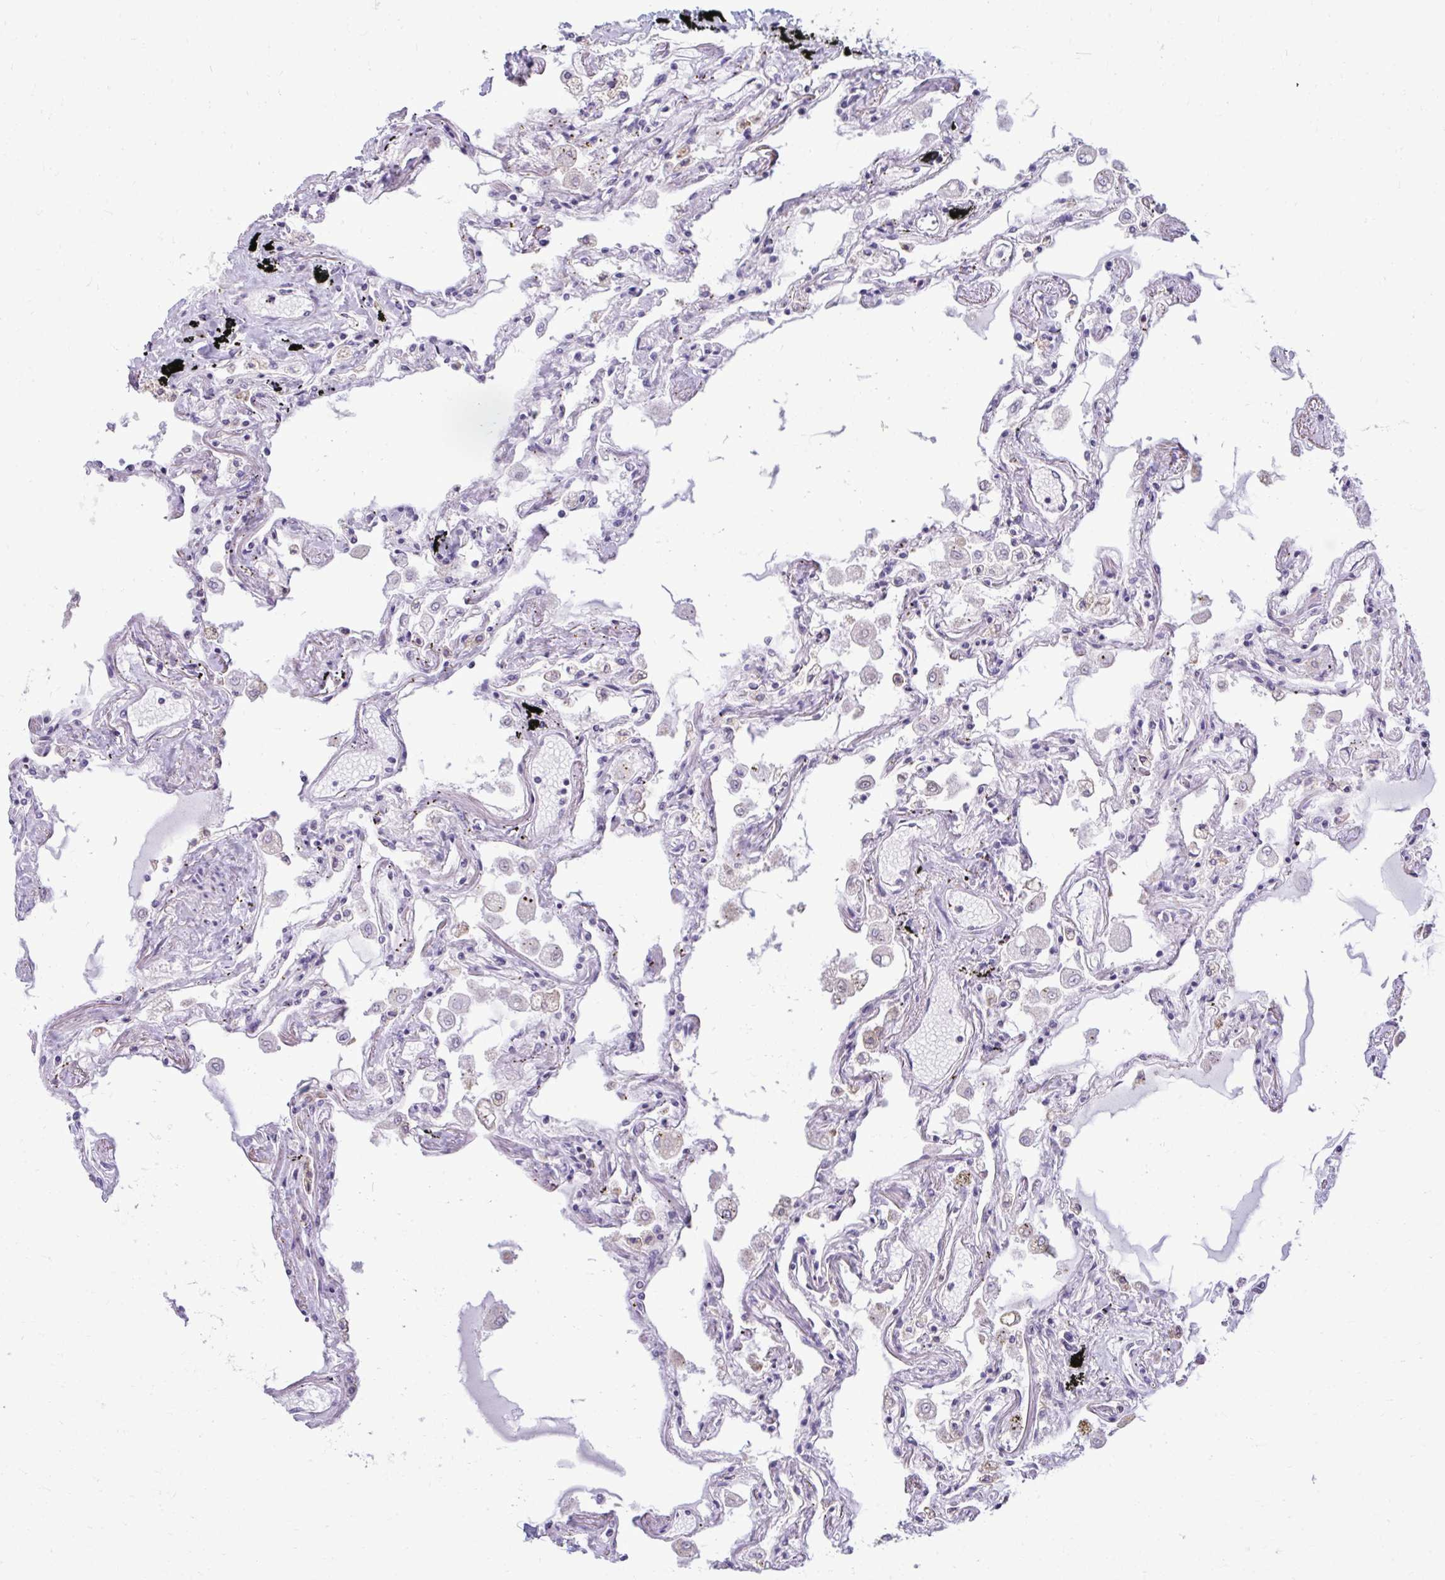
{"staining": {"intensity": "moderate", "quantity": "<25%", "location": "cytoplasmic/membranous"}, "tissue": "lung", "cell_type": "Alveolar cells", "image_type": "normal", "snomed": [{"axis": "morphology", "description": "Normal tissue, NOS"}, {"axis": "morphology", "description": "Adenocarcinoma, NOS"}, {"axis": "topography", "description": "Cartilage tissue"}, {"axis": "topography", "description": "Lung"}], "caption": "Immunohistochemical staining of unremarkable lung displays moderate cytoplasmic/membranous protein positivity in about <25% of alveolar cells.", "gene": "NPPA", "patient": {"sex": "female", "age": 67}}